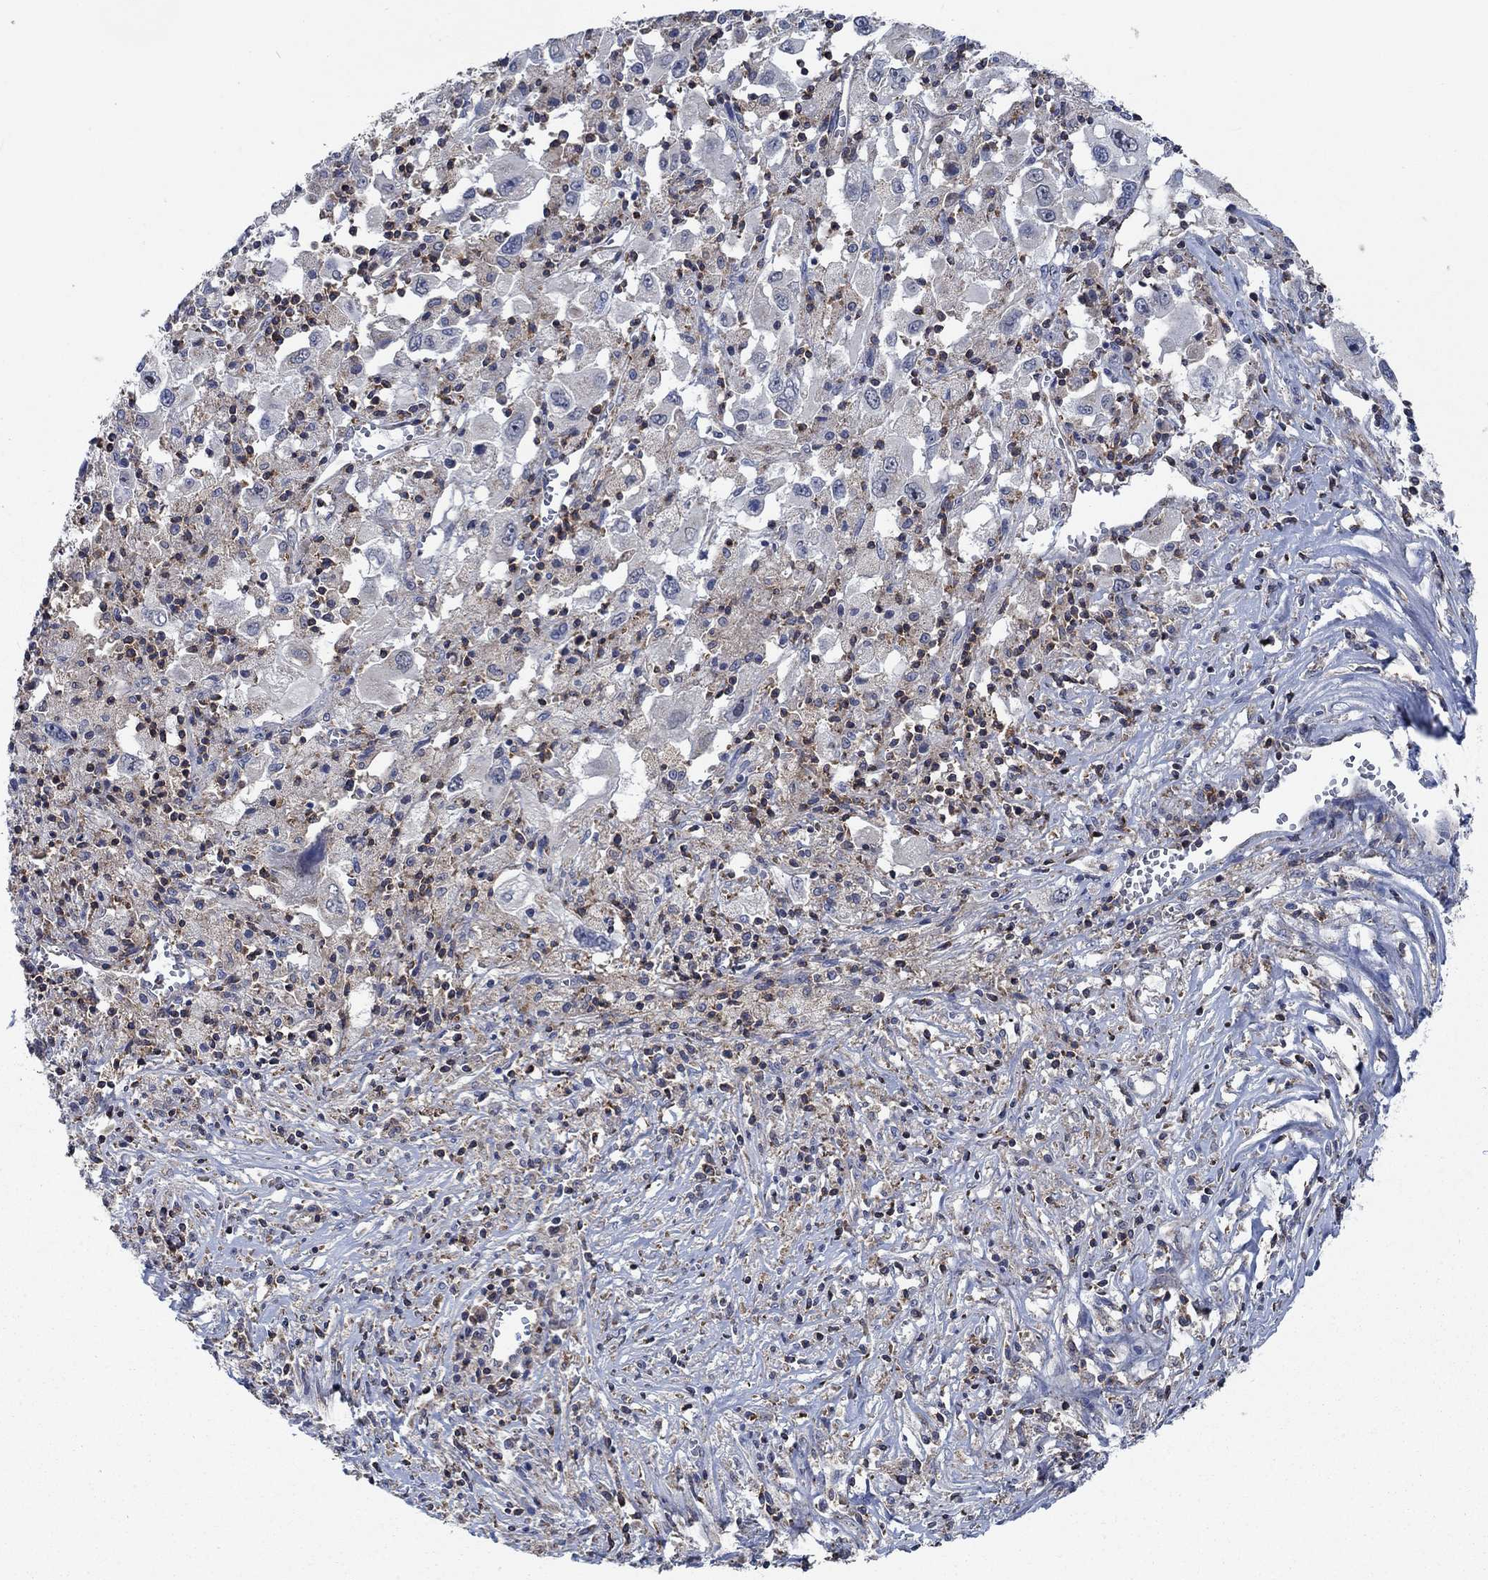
{"staining": {"intensity": "weak", "quantity": ">75%", "location": "cytoplasmic/membranous"}, "tissue": "melanoma", "cell_type": "Tumor cells", "image_type": "cancer", "snomed": [{"axis": "morphology", "description": "Malignant melanoma, Metastatic site"}, {"axis": "topography", "description": "Soft tissue"}], "caption": "This is an image of immunohistochemistry (IHC) staining of melanoma, which shows weak expression in the cytoplasmic/membranous of tumor cells.", "gene": "STXBP6", "patient": {"sex": "male", "age": 50}}